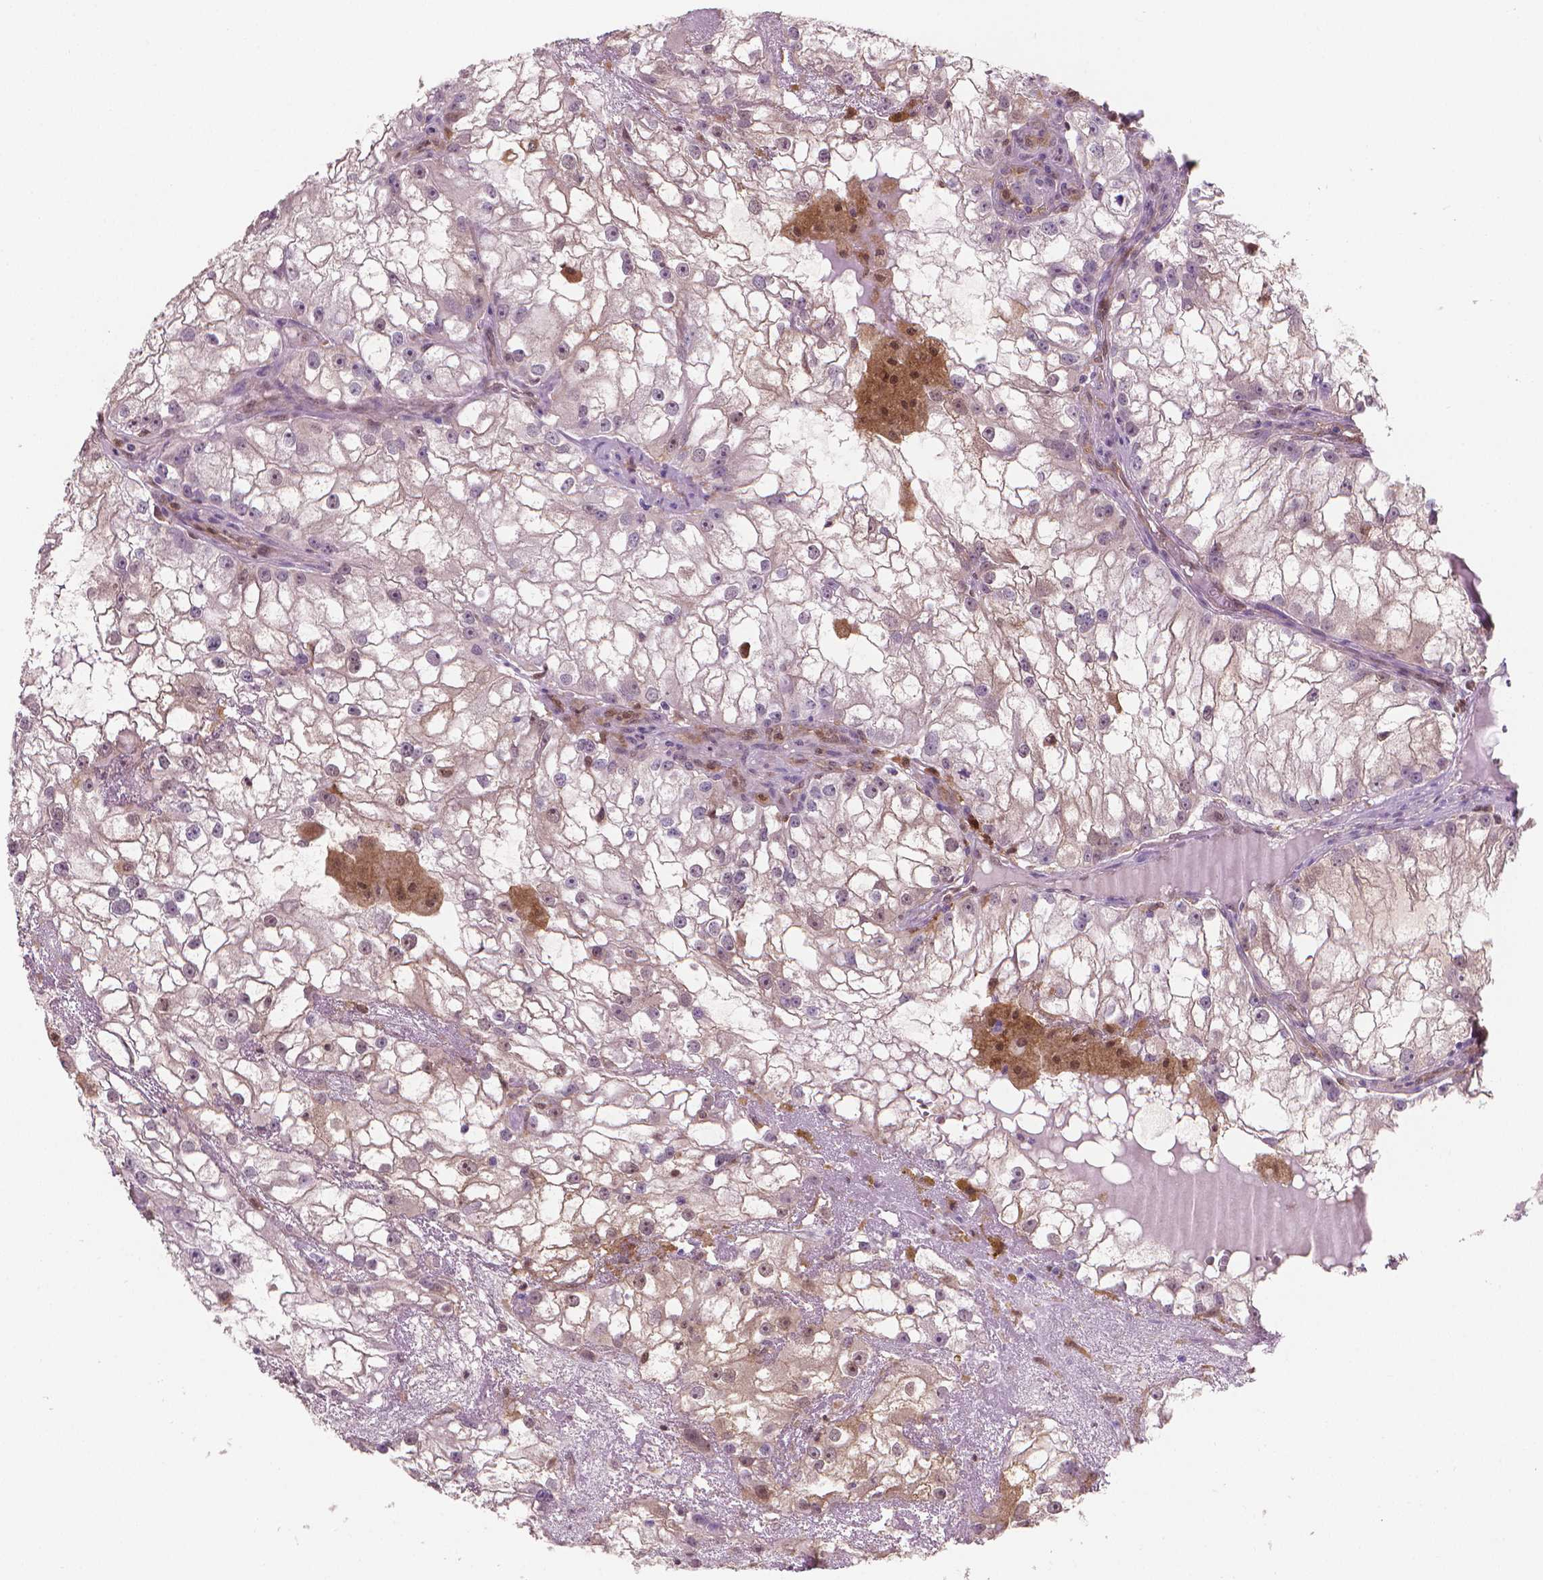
{"staining": {"intensity": "negative", "quantity": "none", "location": "none"}, "tissue": "renal cancer", "cell_type": "Tumor cells", "image_type": "cancer", "snomed": [{"axis": "morphology", "description": "Adenocarcinoma, NOS"}, {"axis": "topography", "description": "Kidney"}], "caption": "Immunohistochemistry micrograph of neoplastic tissue: adenocarcinoma (renal) stained with DAB reveals no significant protein staining in tumor cells.", "gene": "TNFAIP2", "patient": {"sex": "male", "age": 59}}